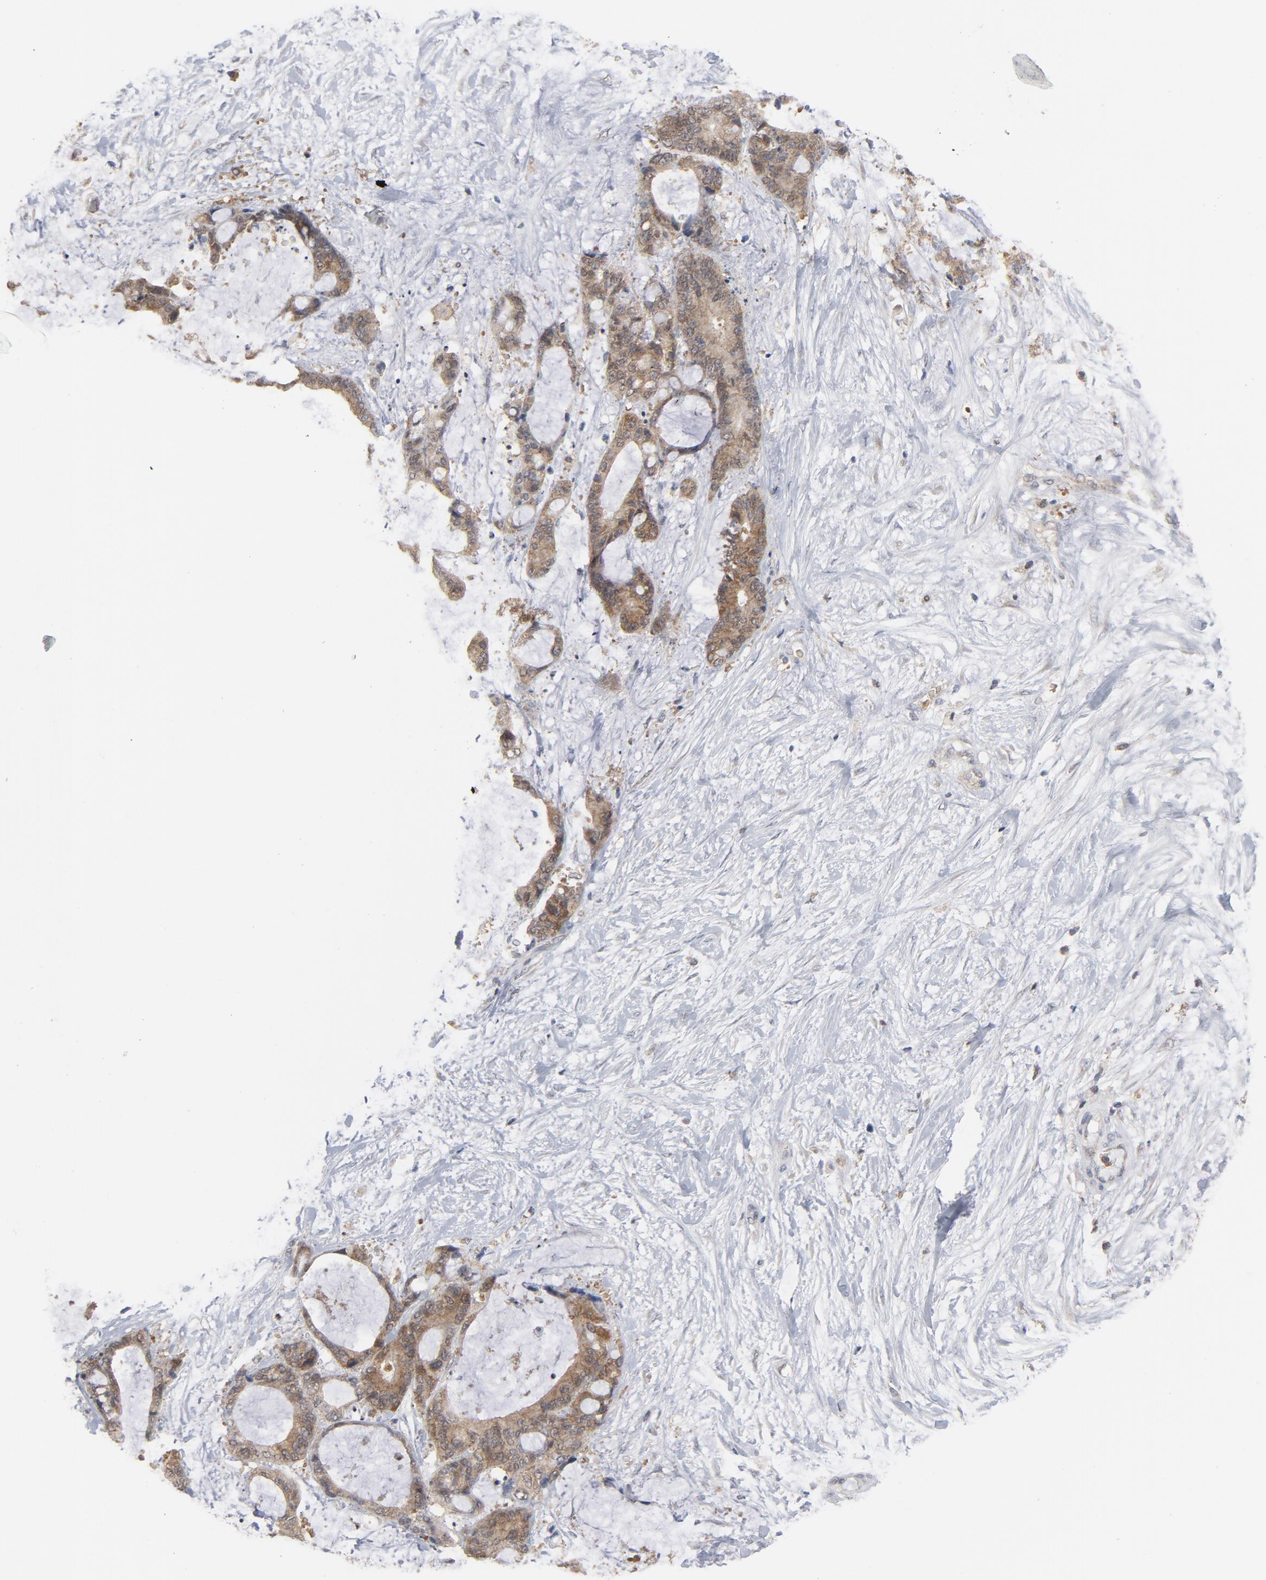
{"staining": {"intensity": "moderate", "quantity": ">75%", "location": "cytoplasmic/membranous"}, "tissue": "liver cancer", "cell_type": "Tumor cells", "image_type": "cancer", "snomed": [{"axis": "morphology", "description": "Cholangiocarcinoma"}, {"axis": "topography", "description": "Liver"}], "caption": "The micrograph demonstrates immunohistochemical staining of liver cholangiocarcinoma. There is moderate cytoplasmic/membranous positivity is appreciated in approximately >75% of tumor cells.", "gene": "PRDX1", "patient": {"sex": "female", "age": 73}}